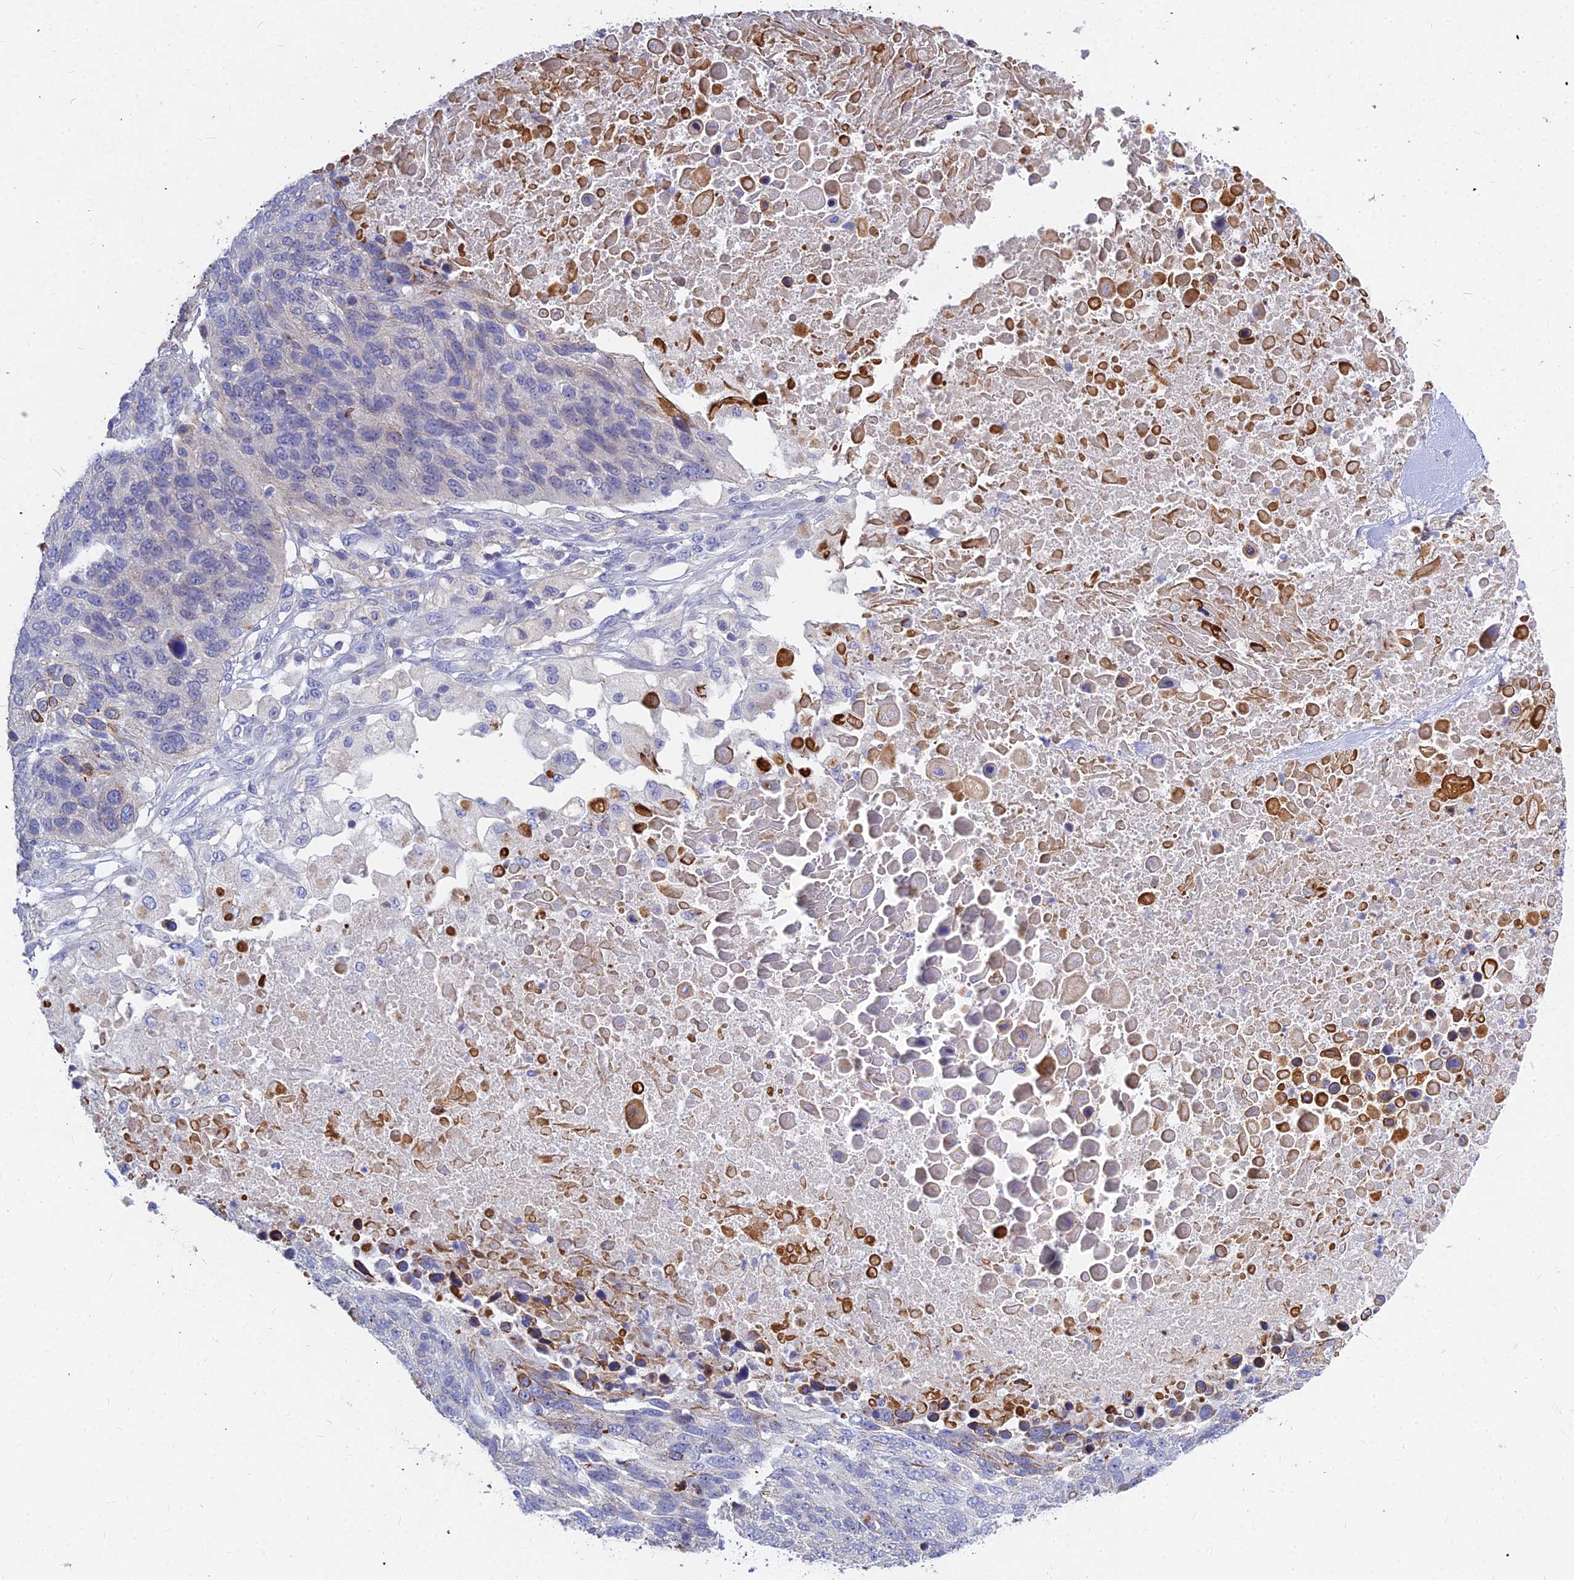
{"staining": {"intensity": "moderate", "quantity": "<25%", "location": "cytoplasmic/membranous"}, "tissue": "lung cancer", "cell_type": "Tumor cells", "image_type": "cancer", "snomed": [{"axis": "morphology", "description": "Normal tissue, NOS"}, {"axis": "morphology", "description": "Squamous cell carcinoma, NOS"}, {"axis": "topography", "description": "Lymph node"}, {"axis": "topography", "description": "Lung"}], "caption": "The photomicrograph displays staining of lung cancer (squamous cell carcinoma), revealing moderate cytoplasmic/membranous protein positivity (brown color) within tumor cells.", "gene": "DMRTA1", "patient": {"sex": "male", "age": 66}}